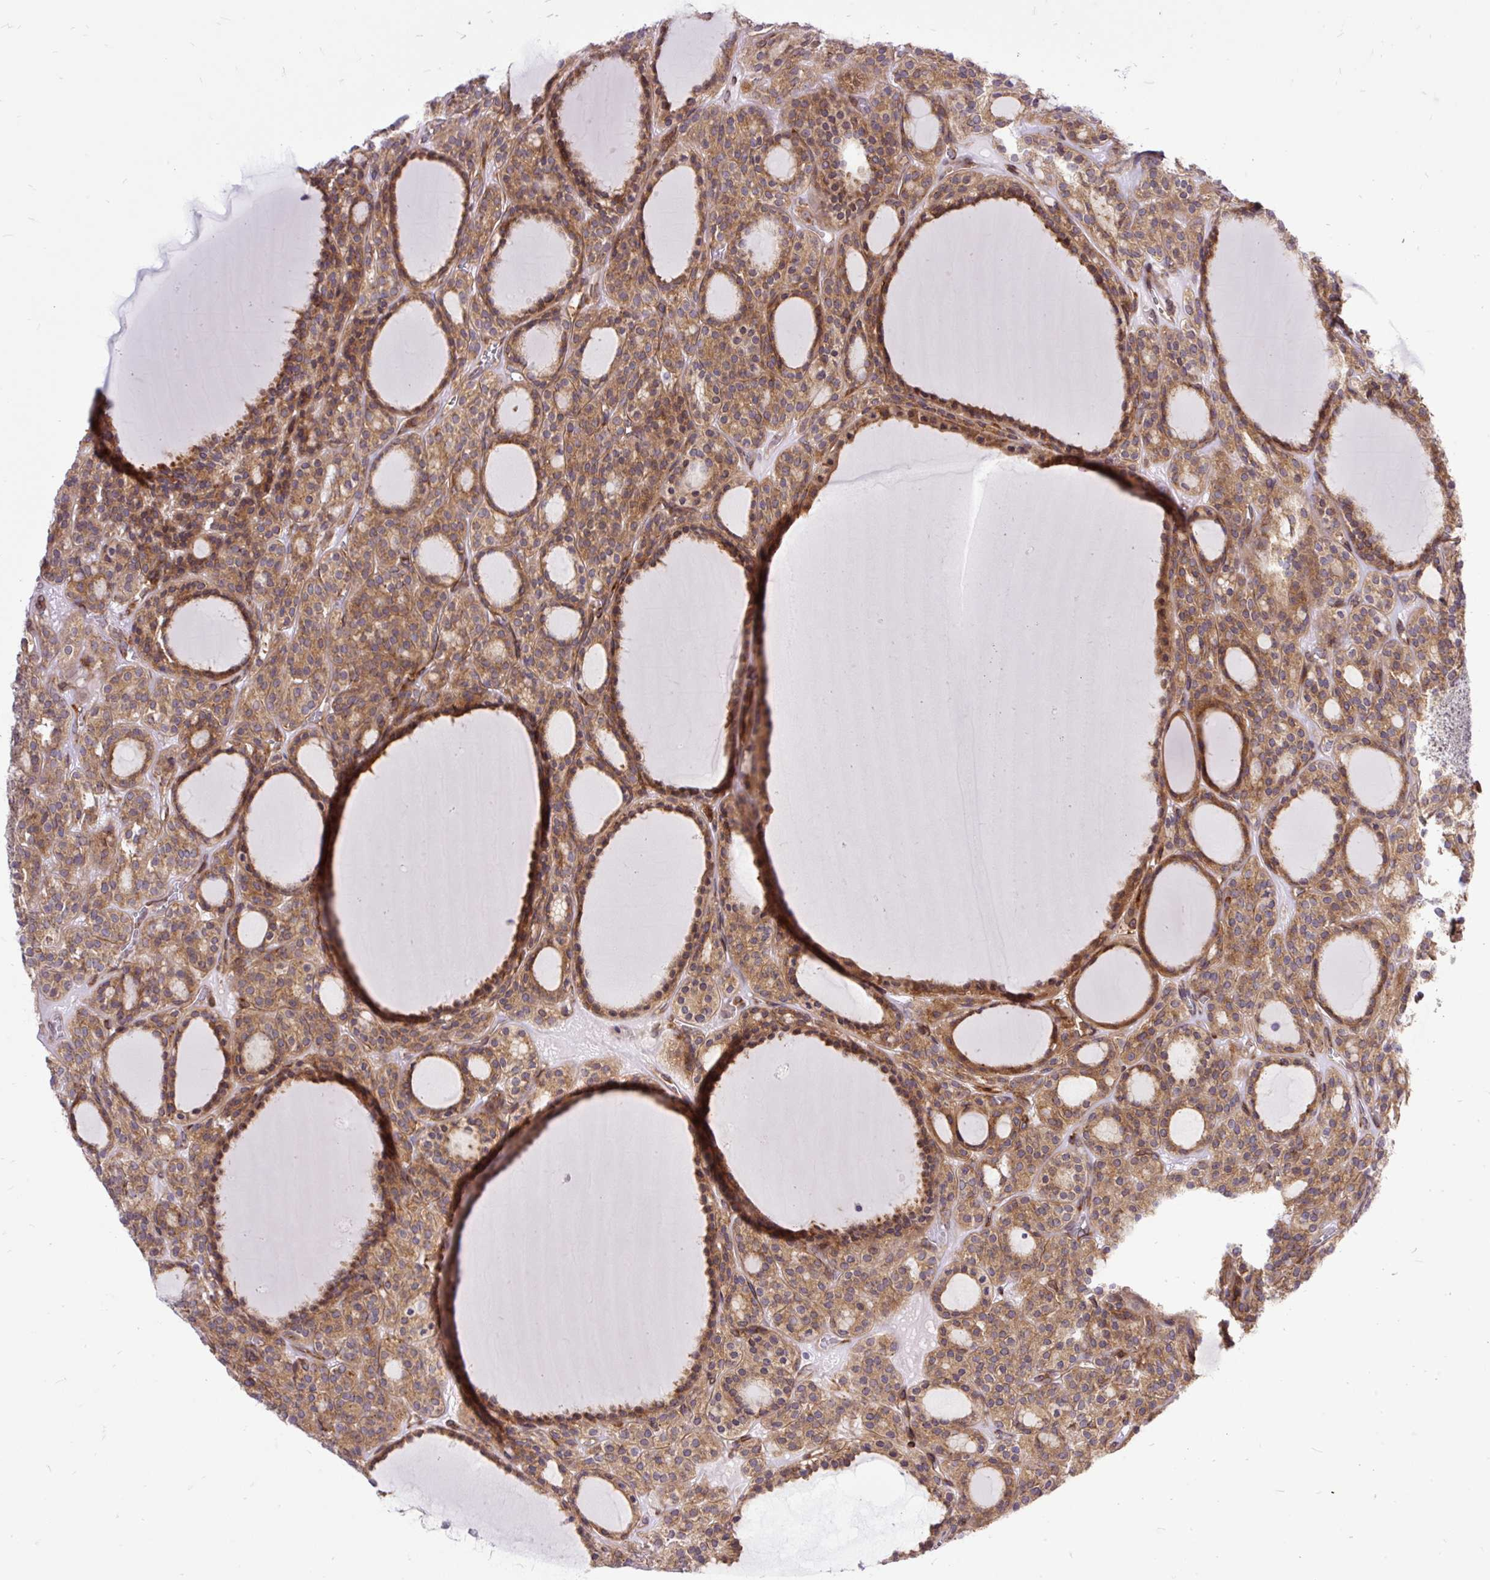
{"staining": {"intensity": "moderate", "quantity": ">75%", "location": "cytoplasmic/membranous"}, "tissue": "thyroid cancer", "cell_type": "Tumor cells", "image_type": "cancer", "snomed": [{"axis": "morphology", "description": "Follicular adenoma carcinoma, NOS"}, {"axis": "topography", "description": "Thyroid gland"}], "caption": "Immunohistochemical staining of human thyroid follicular adenoma carcinoma demonstrates medium levels of moderate cytoplasmic/membranous positivity in approximately >75% of tumor cells. (DAB (3,3'-diaminobenzidine) IHC, brown staining for protein, blue staining for nuclei).", "gene": "TRIM17", "patient": {"sex": "female", "age": 63}}